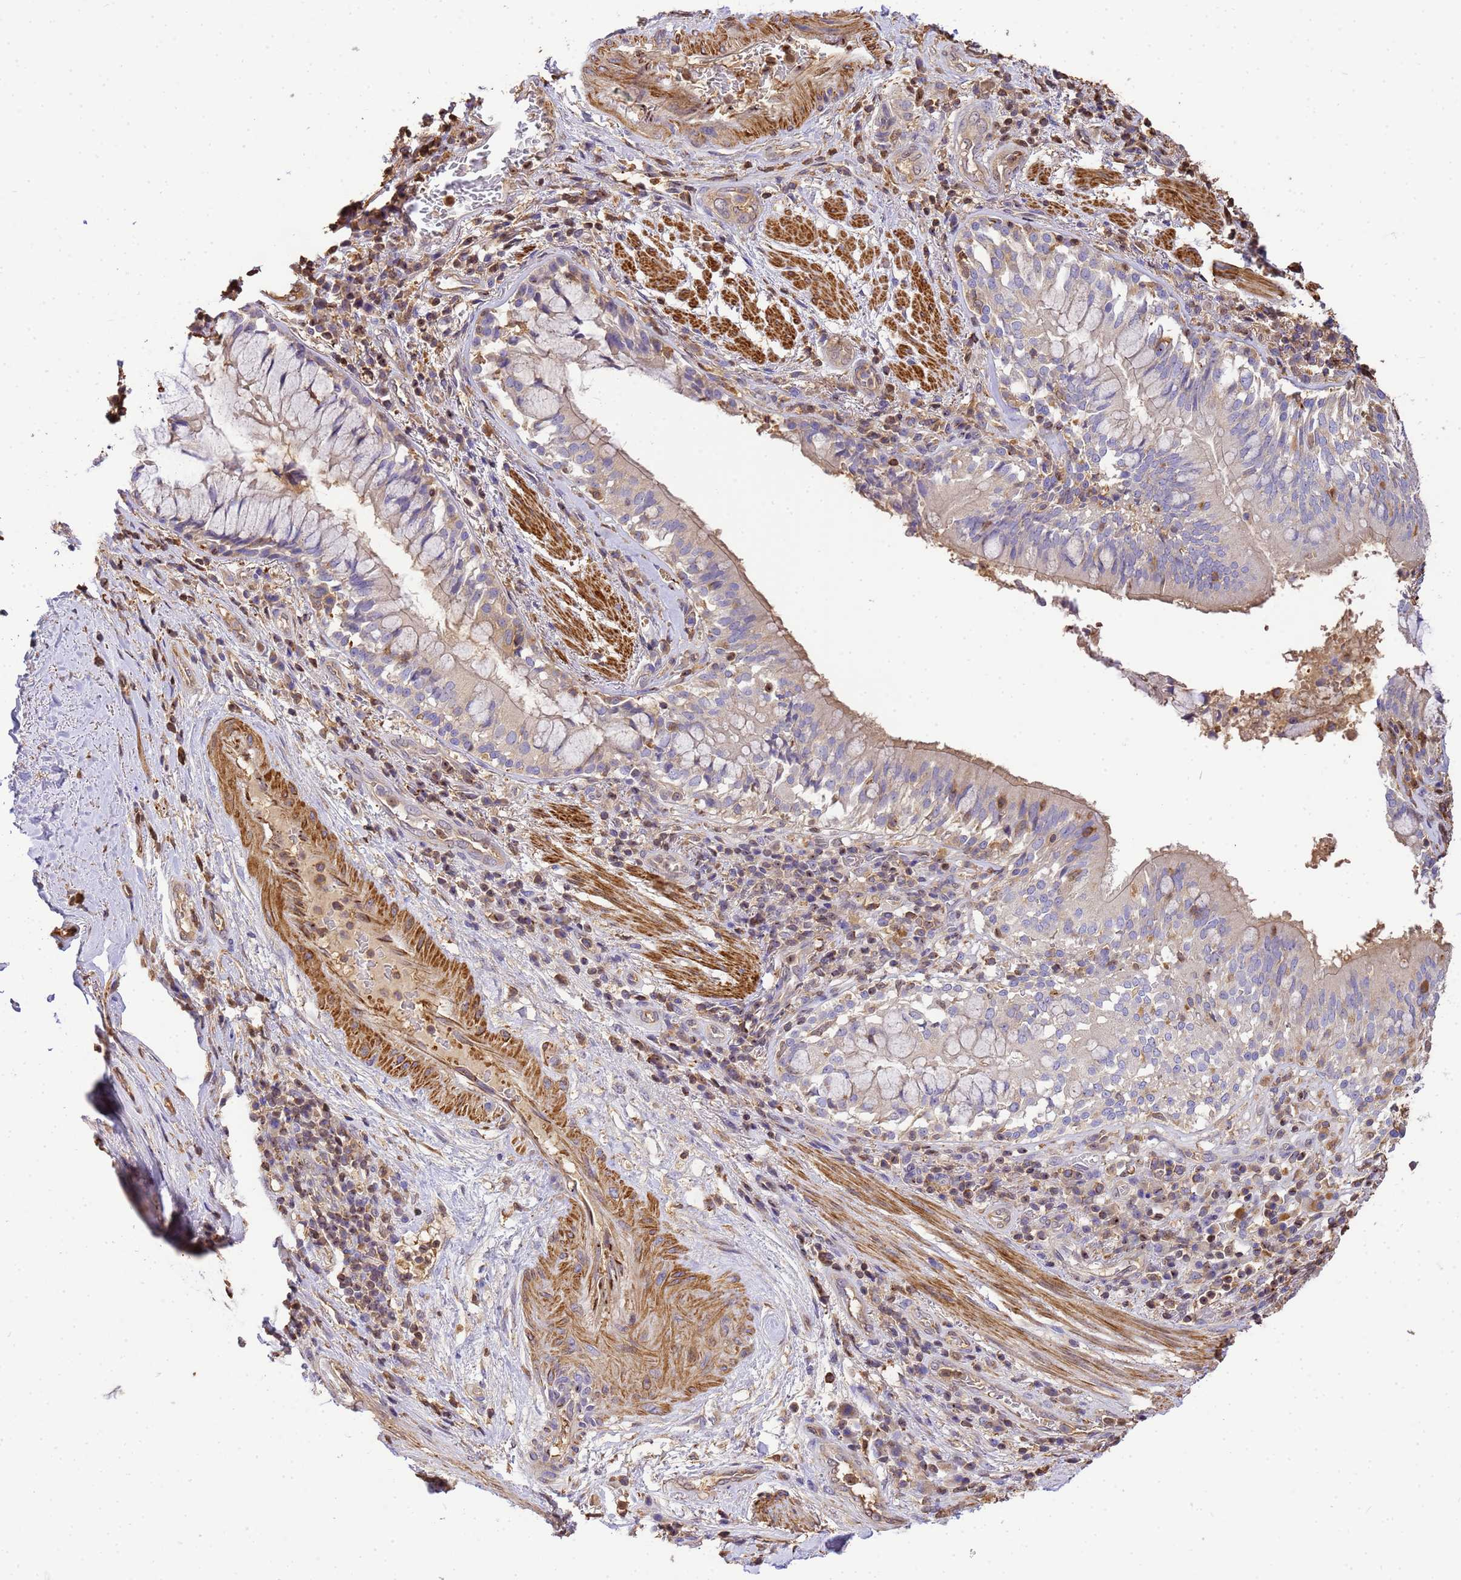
{"staining": {"intensity": "negative", "quantity": "none", "location": "none"}, "tissue": "adipose tissue", "cell_type": "Adipocytes", "image_type": "normal", "snomed": [{"axis": "morphology", "description": "Normal tissue, NOS"}, {"axis": "morphology", "description": "Squamous cell carcinoma, NOS"}, {"axis": "topography", "description": "Bronchus"}, {"axis": "topography", "description": "Lung"}], "caption": "Immunohistochemistry (IHC) of unremarkable adipose tissue reveals no expression in adipocytes.", "gene": "WDR64", "patient": {"sex": "male", "age": 64}}